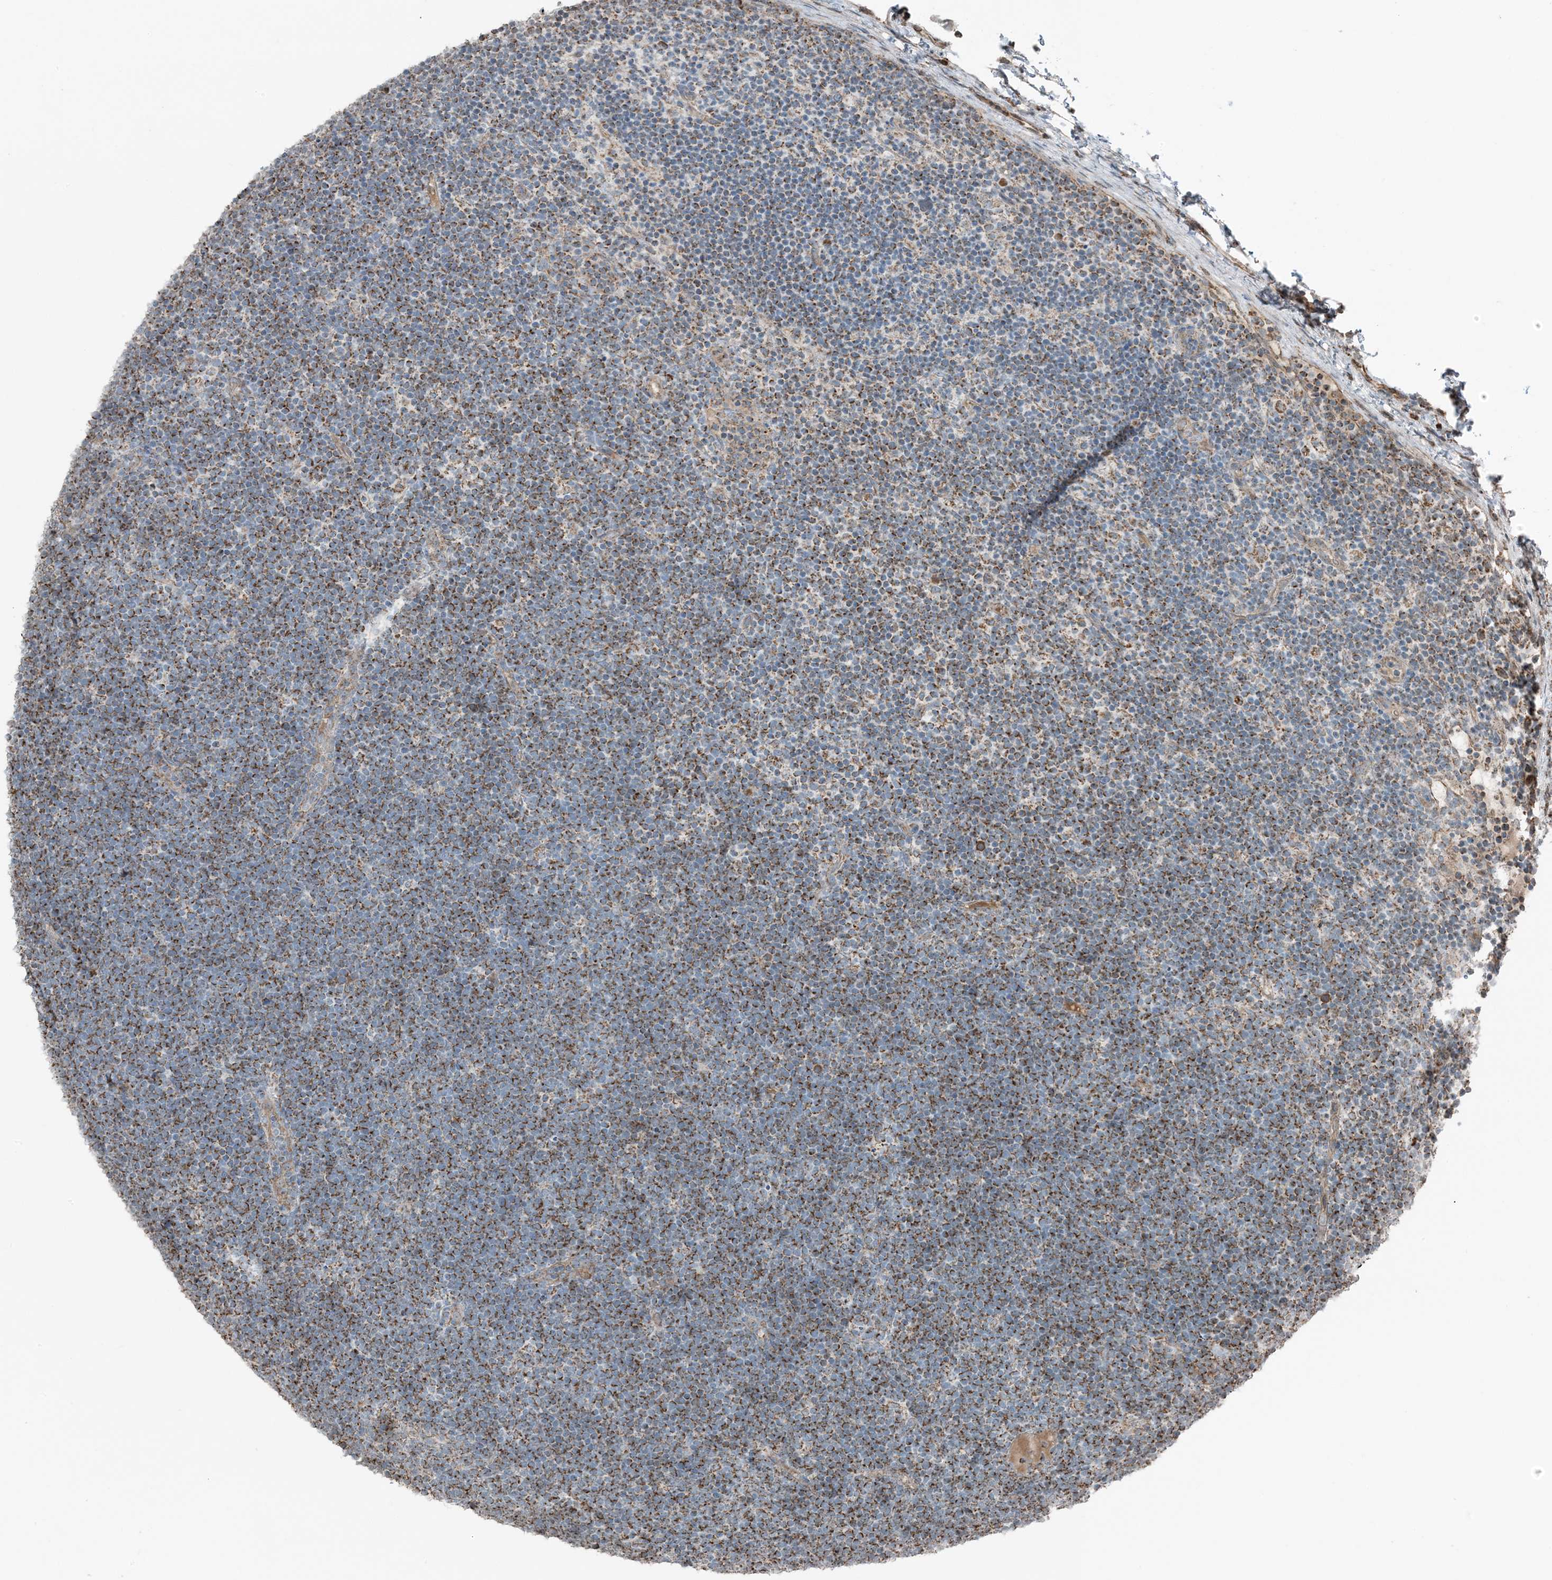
{"staining": {"intensity": "moderate", "quantity": ">75%", "location": "cytoplasmic/membranous"}, "tissue": "lymphoma", "cell_type": "Tumor cells", "image_type": "cancer", "snomed": [{"axis": "morphology", "description": "Malignant lymphoma, non-Hodgkin's type, High grade"}, {"axis": "topography", "description": "Lymph node"}], "caption": "High-grade malignant lymphoma, non-Hodgkin's type was stained to show a protein in brown. There is medium levels of moderate cytoplasmic/membranous positivity in approximately >75% of tumor cells.", "gene": "PILRB", "patient": {"sex": "male", "age": 13}}